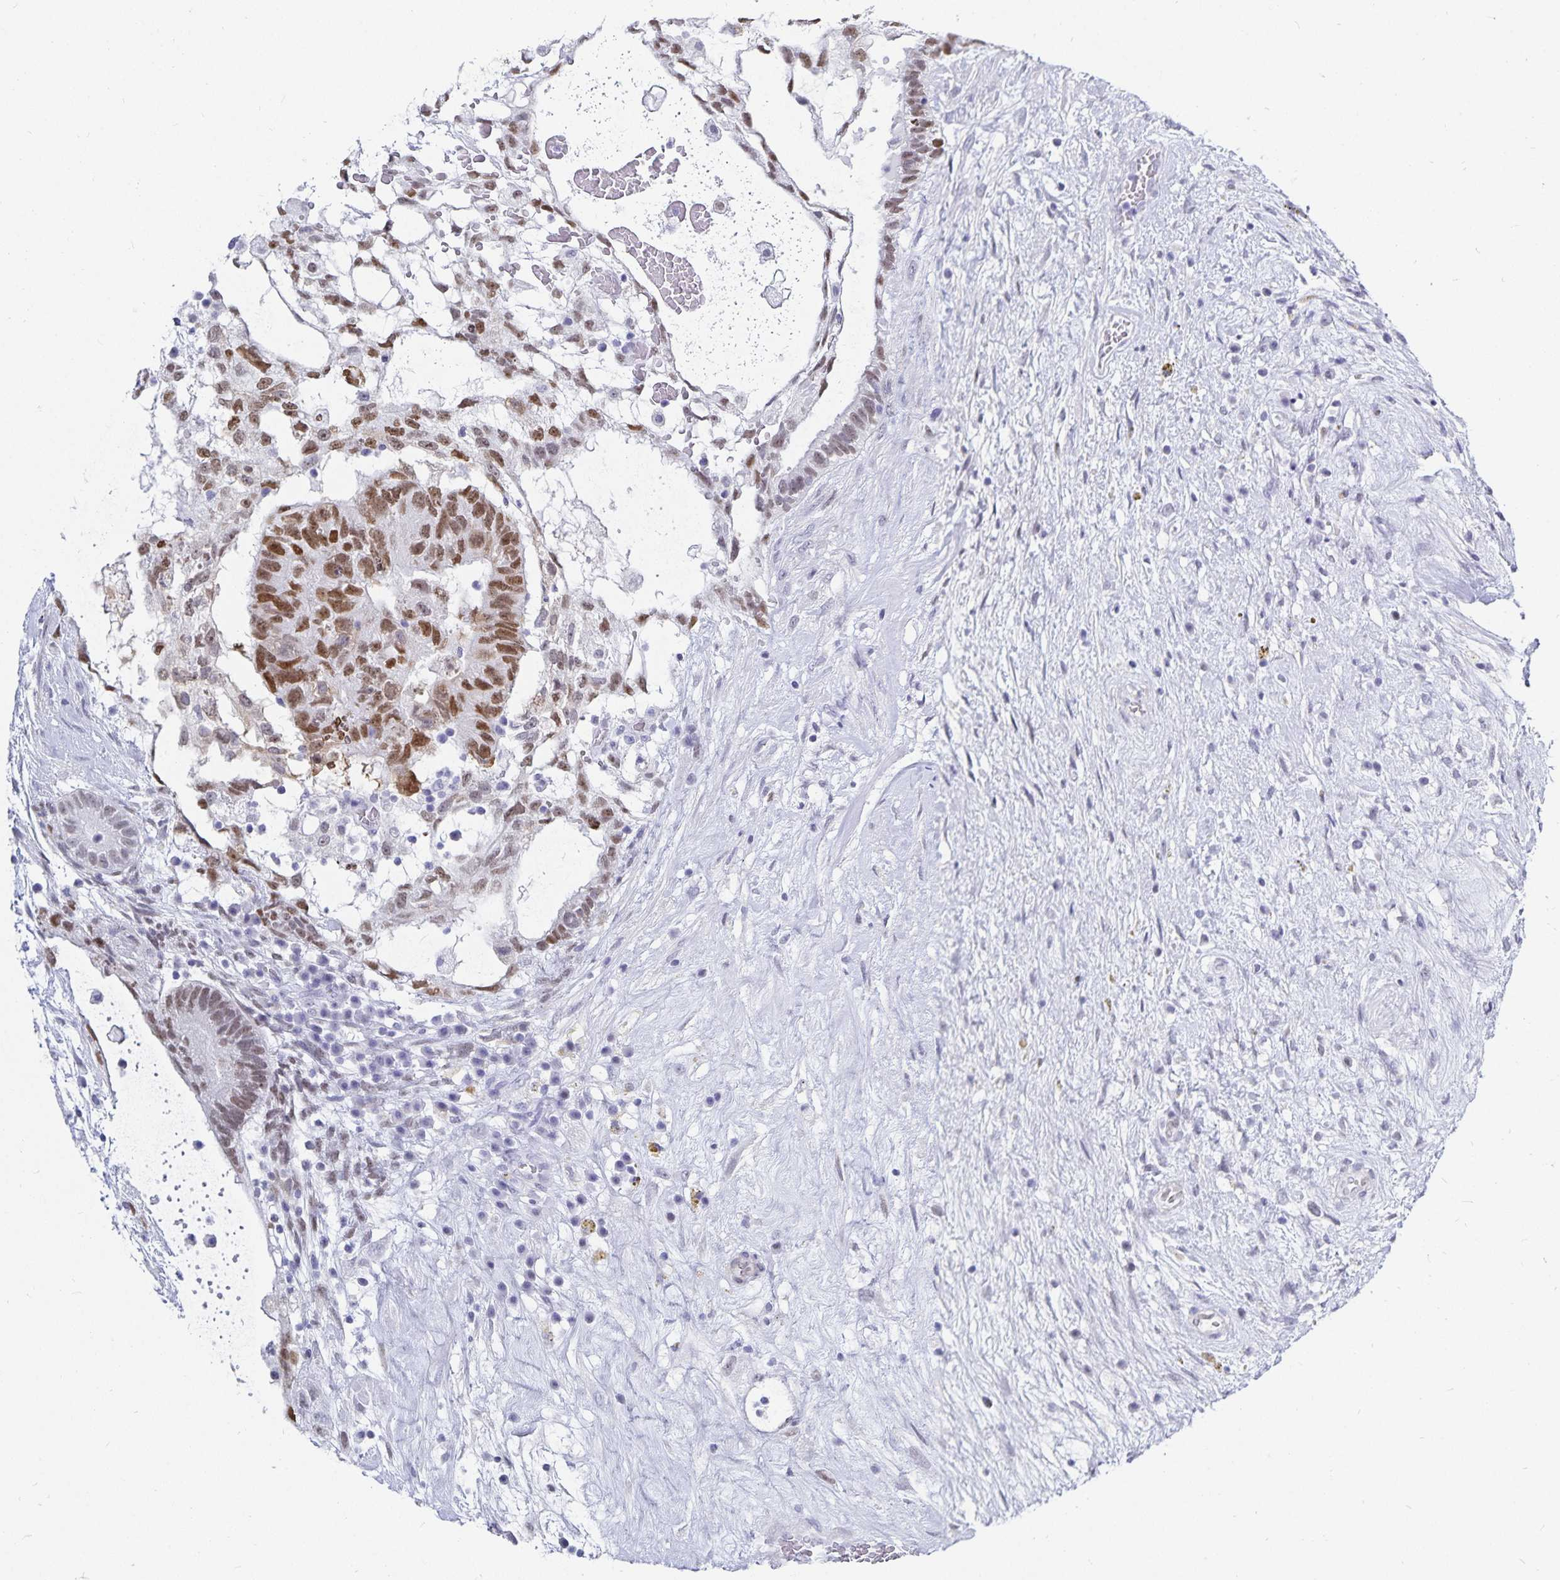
{"staining": {"intensity": "moderate", "quantity": "25%-75%", "location": "nuclear"}, "tissue": "testis cancer", "cell_type": "Tumor cells", "image_type": "cancer", "snomed": [{"axis": "morphology", "description": "Normal tissue, NOS"}, {"axis": "morphology", "description": "Carcinoma, Embryonal, NOS"}, {"axis": "topography", "description": "Testis"}], "caption": "IHC of testis cancer demonstrates medium levels of moderate nuclear staining in approximately 25%-75% of tumor cells.", "gene": "HMGB3", "patient": {"sex": "male", "age": 32}}